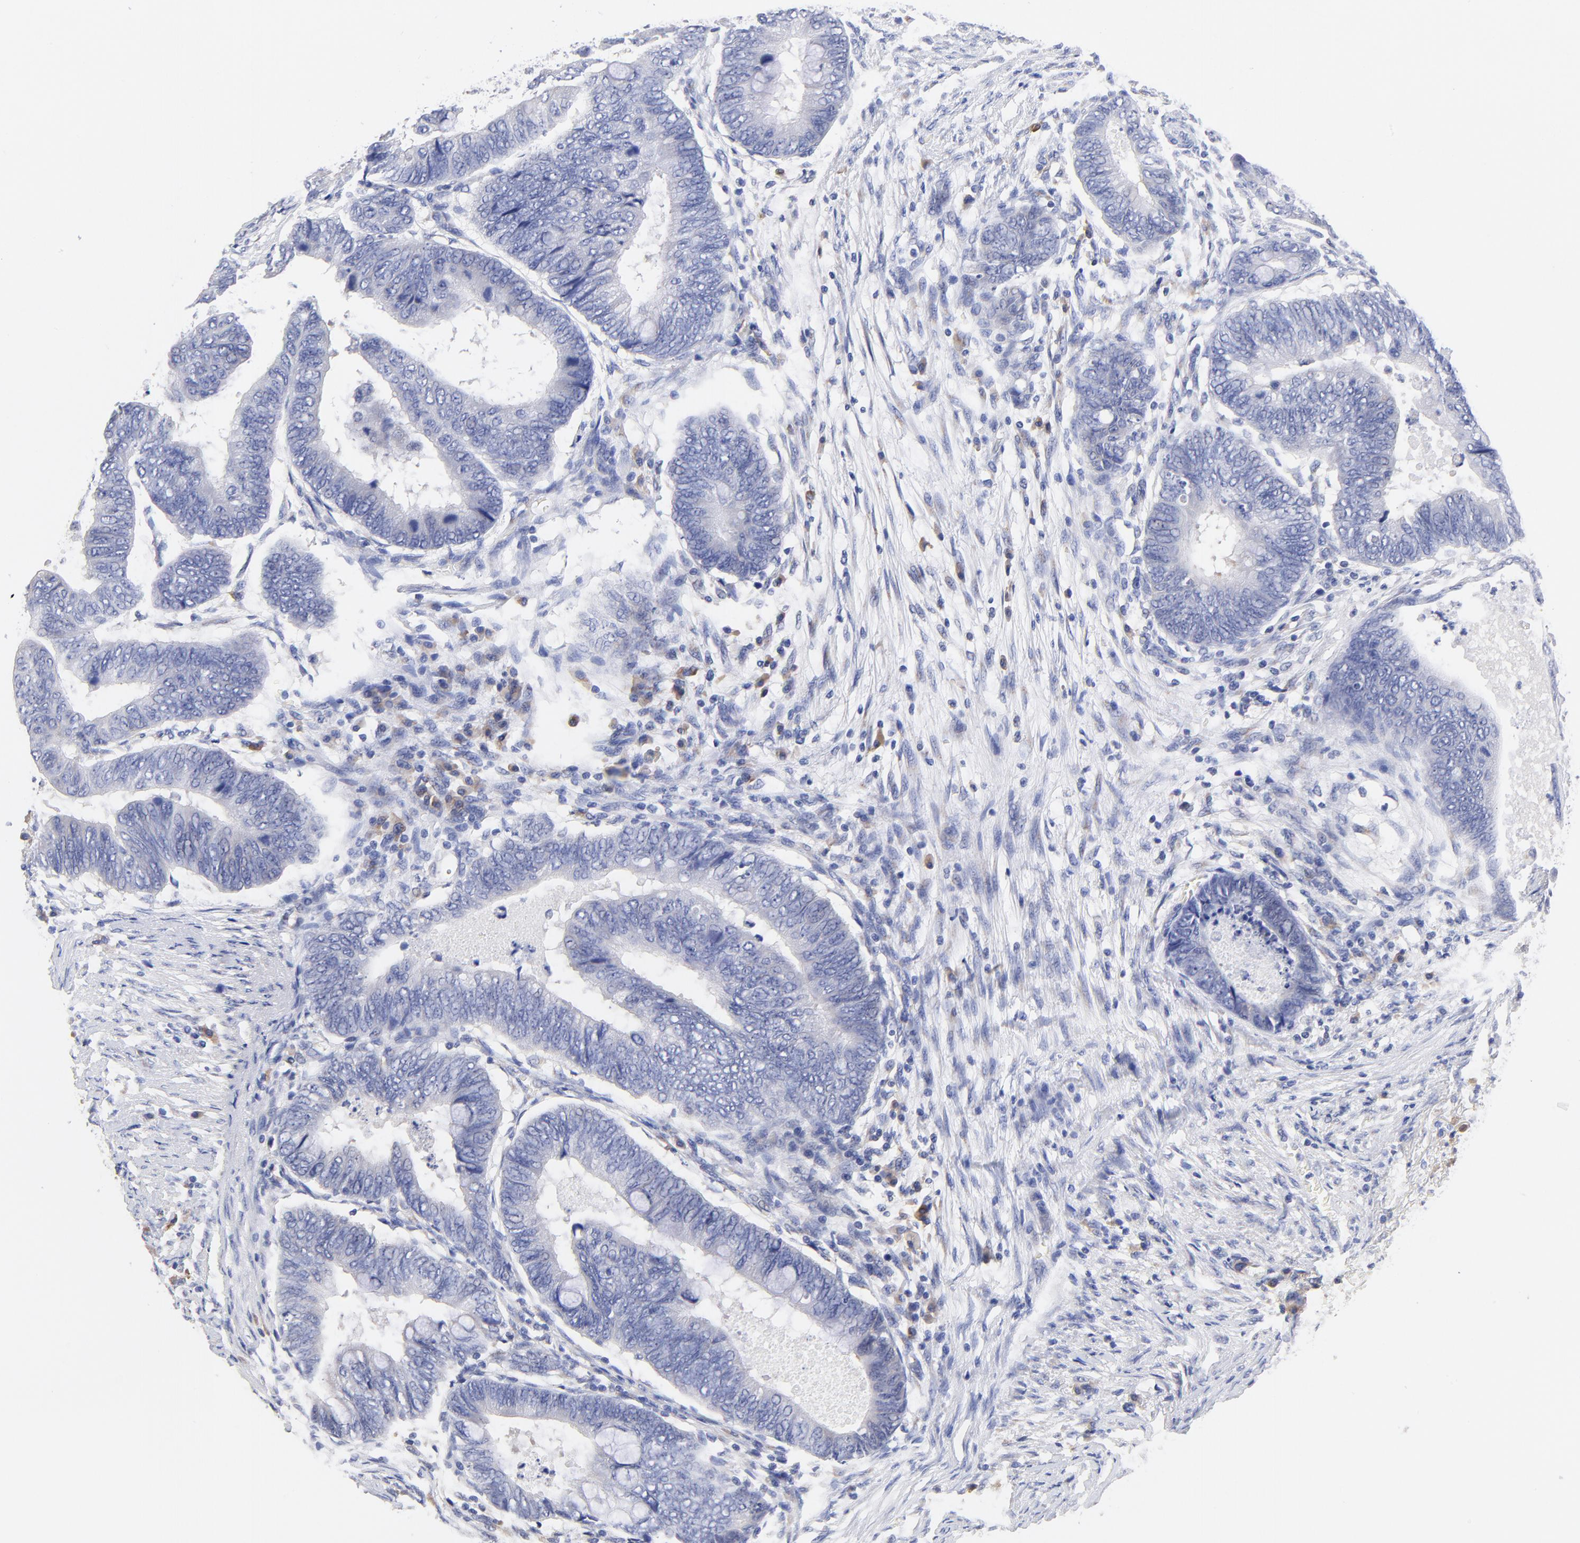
{"staining": {"intensity": "negative", "quantity": "none", "location": "none"}, "tissue": "colorectal cancer", "cell_type": "Tumor cells", "image_type": "cancer", "snomed": [{"axis": "morphology", "description": "Normal tissue, NOS"}, {"axis": "morphology", "description": "Adenocarcinoma, NOS"}, {"axis": "topography", "description": "Rectum"}, {"axis": "topography", "description": "Peripheral nerve tissue"}], "caption": "The micrograph displays no staining of tumor cells in colorectal cancer (adenocarcinoma).", "gene": "LAX1", "patient": {"sex": "male", "age": 92}}